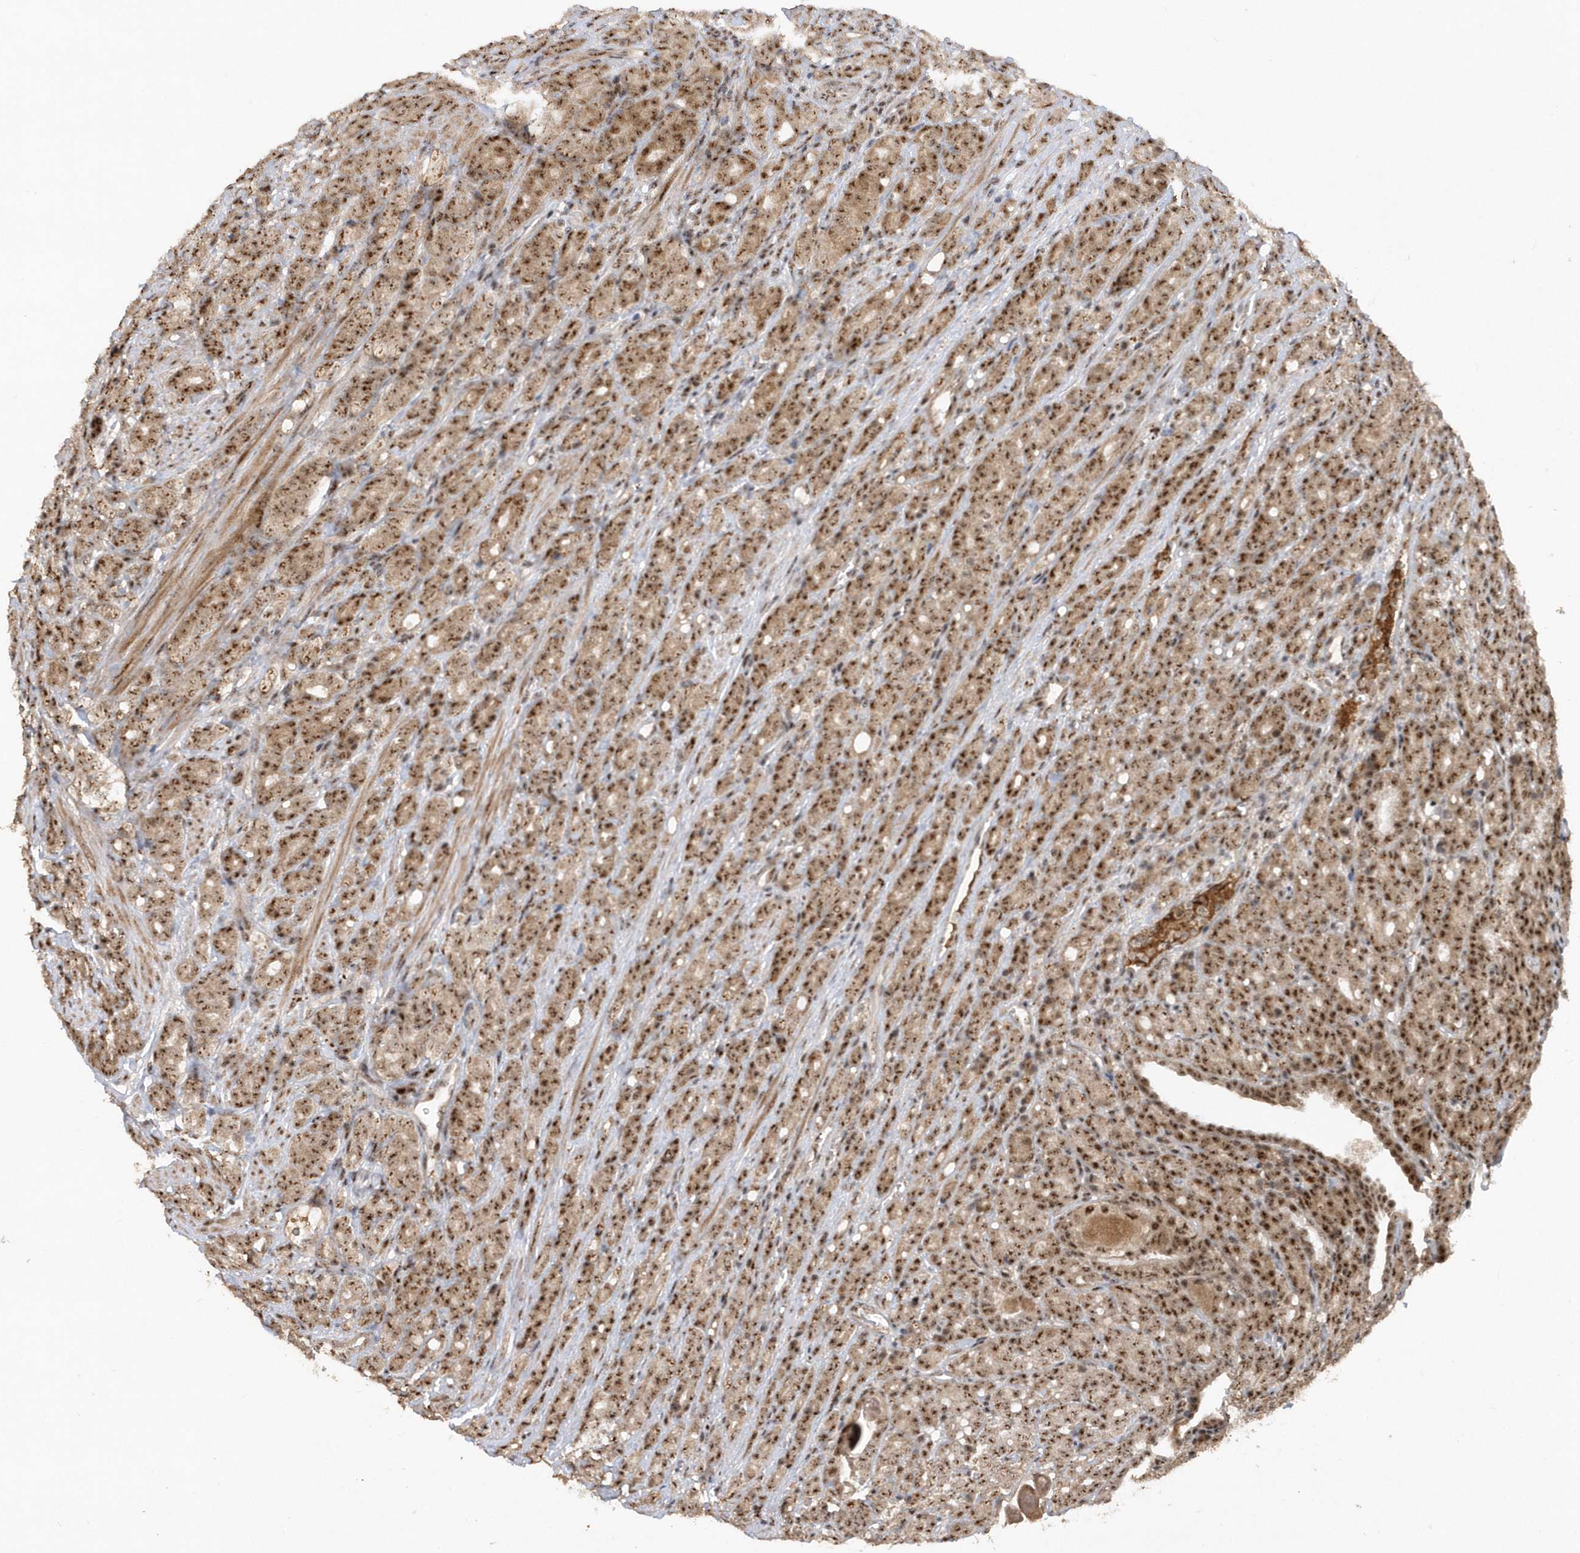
{"staining": {"intensity": "strong", "quantity": ">75%", "location": "nuclear"}, "tissue": "prostate cancer", "cell_type": "Tumor cells", "image_type": "cancer", "snomed": [{"axis": "morphology", "description": "Adenocarcinoma, High grade"}, {"axis": "topography", "description": "Prostate"}], "caption": "This image exhibits immunohistochemistry staining of adenocarcinoma (high-grade) (prostate), with high strong nuclear staining in about >75% of tumor cells.", "gene": "POLR3B", "patient": {"sex": "male", "age": 62}}